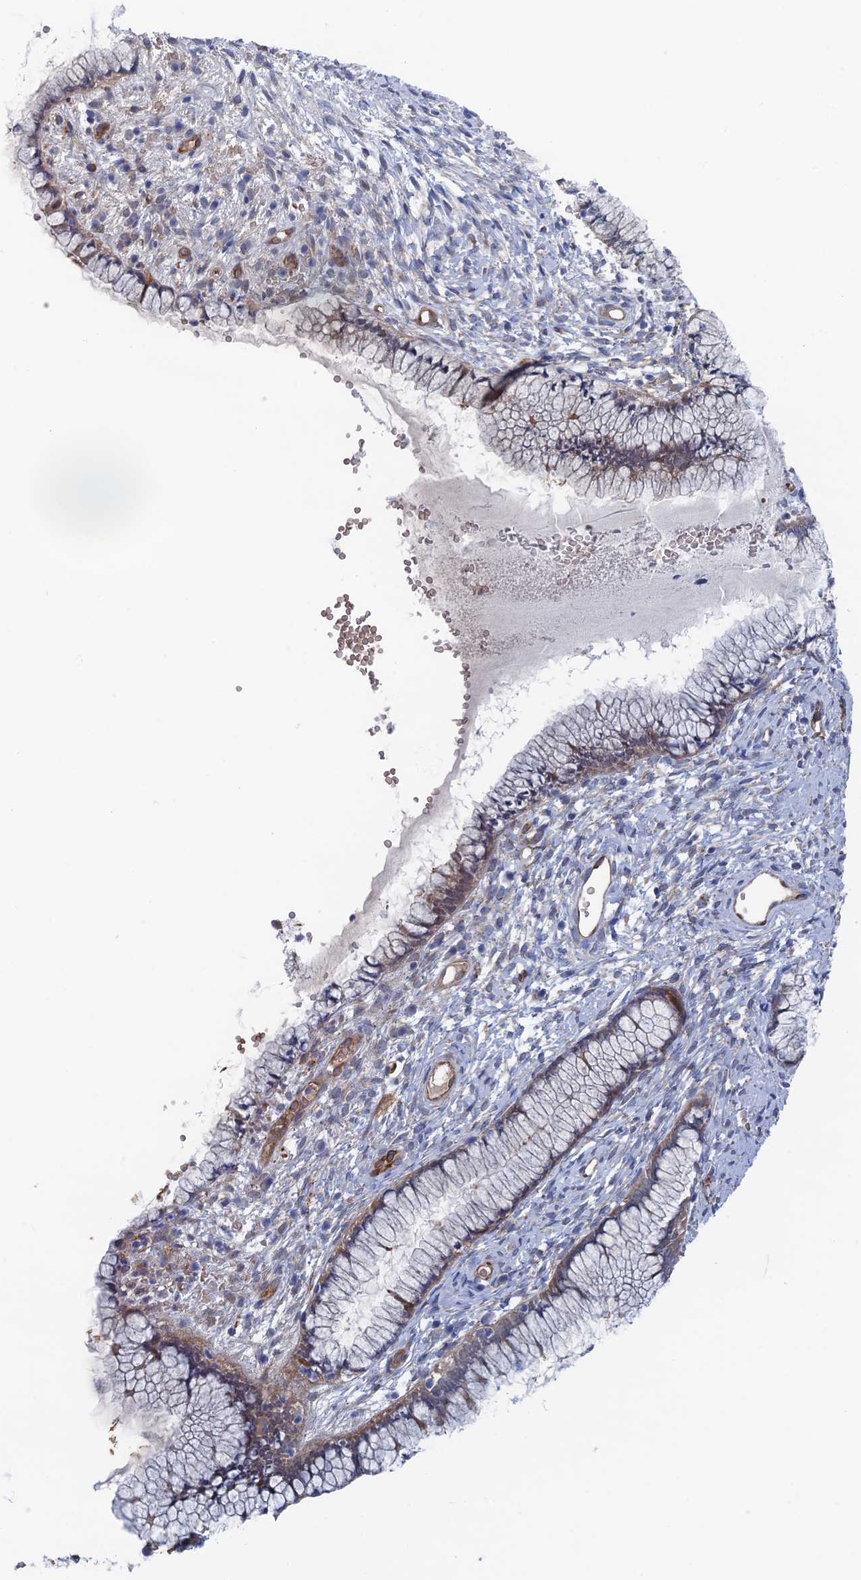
{"staining": {"intensity": "weak", "quantity": "25%-75%", "location": "cytoplasmic/membranous"}, "tissue": "cervix", "cell_type": "Glandular cells", "image_type": "normal", "snomed": [{"axis": "morphology", "description": "Normal tissue, NOS"}, {"axis": "topography", "description": "Cervix"}], "caption": "Glandular cells show low levels of weak cytoplasmic/membranous positivity in approximately 25%-75% of cells in unremarkable cervix. (Stains: DAB in brown, nuclei in blue, Microscopy: brightfield microscopy at high magnification).", "gene": "ARAP3", "patient": {"sex": "female", "age": 42}}